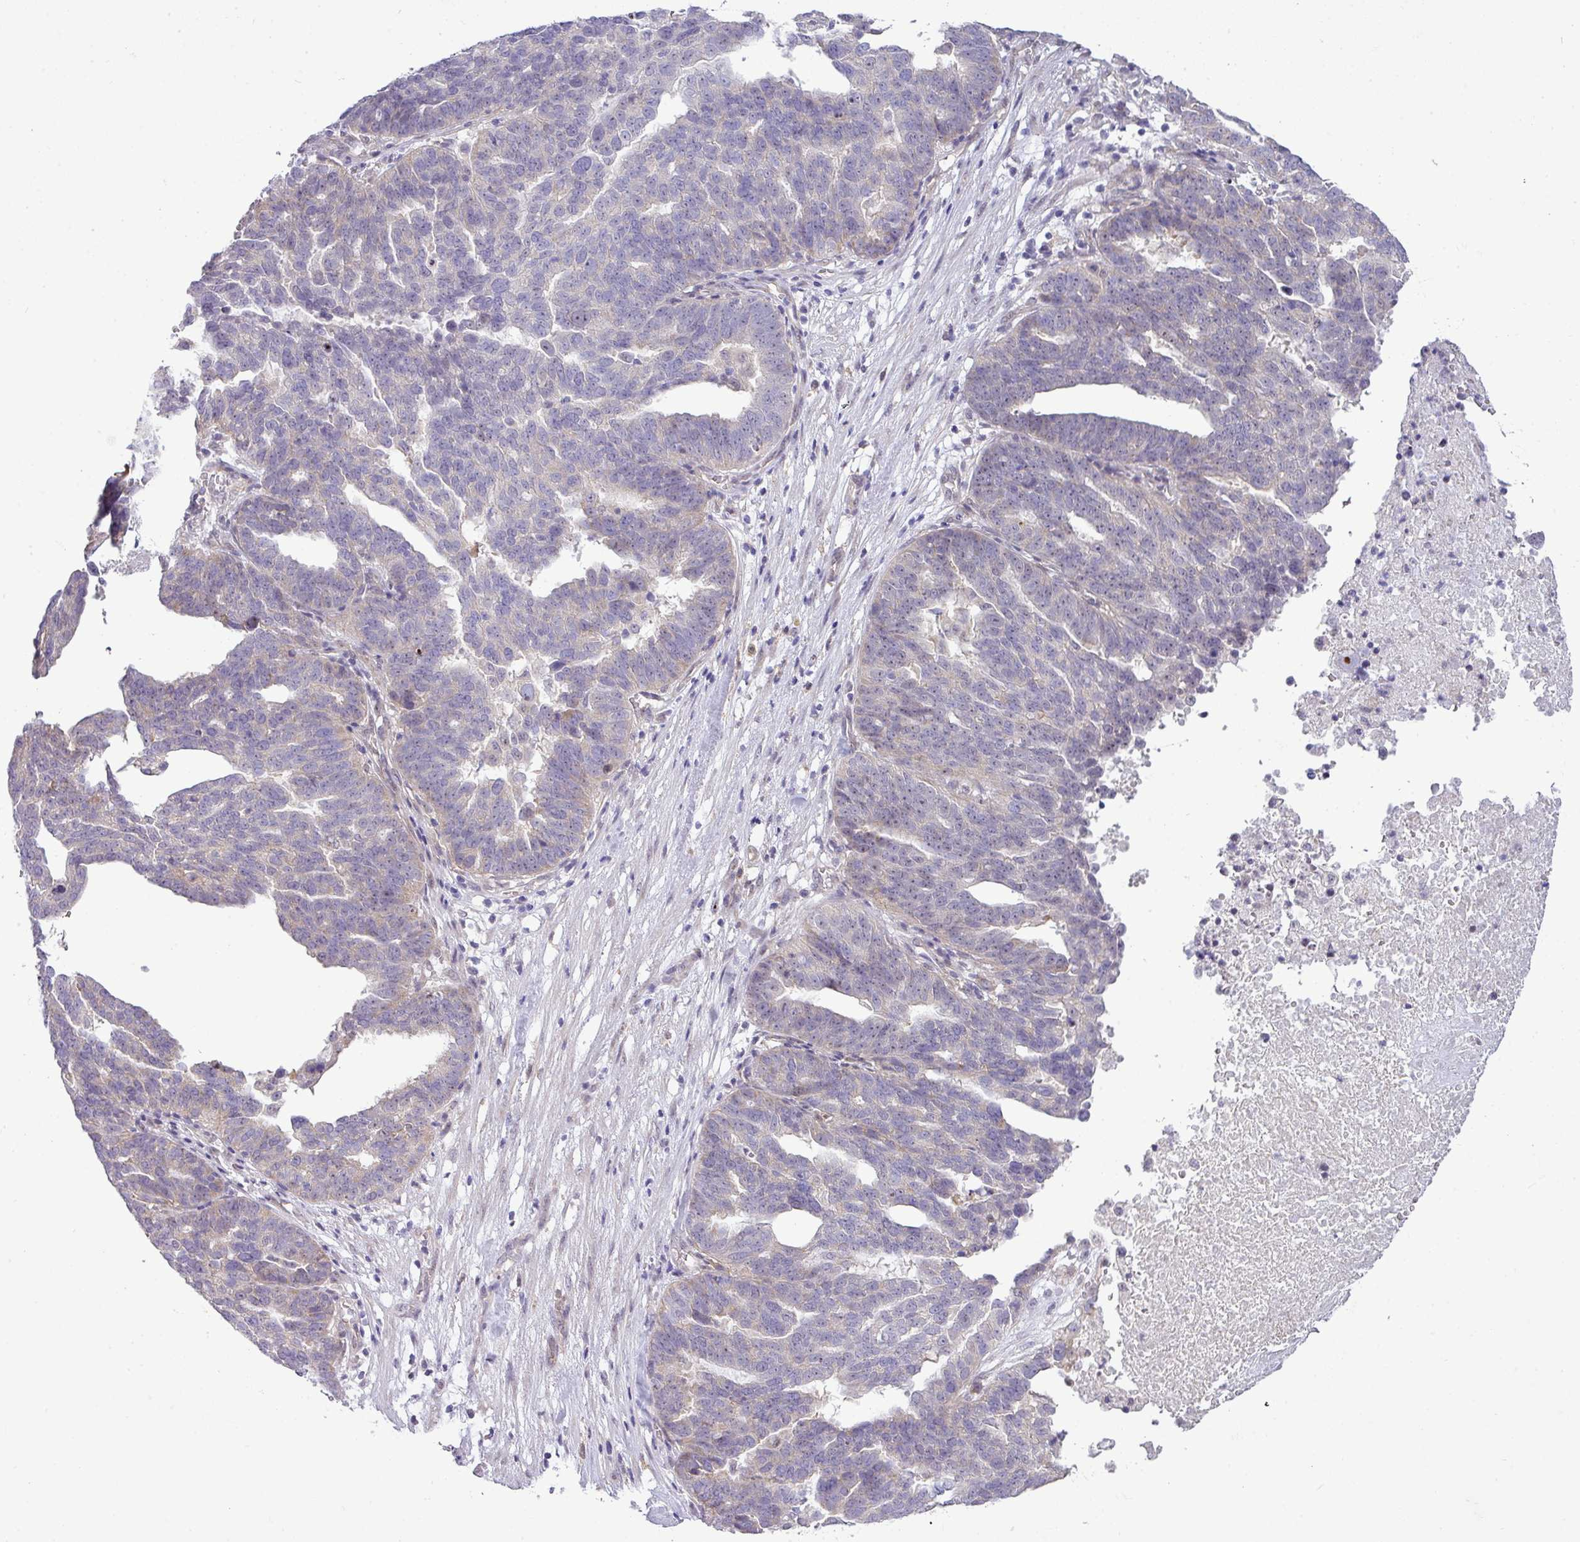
{"staining": {"intensity": "negative", "quantity": "none", "location": "none"}, "tissue": "ovarian cancer", "cell_type": "Tumor cells", "image_type": "cancer", "snomed": [{"axis": "morphology", "description": "Cystadenocarcinoma, serous, NOS"}, {"axis": "topography", "description": "Ovary"}], "caption": "Protein analysis of ovarian cancer exhibits no significant staining in tumor cells.", "gene": "MAK16", "patient": {"sex": "female", "age": 59}}